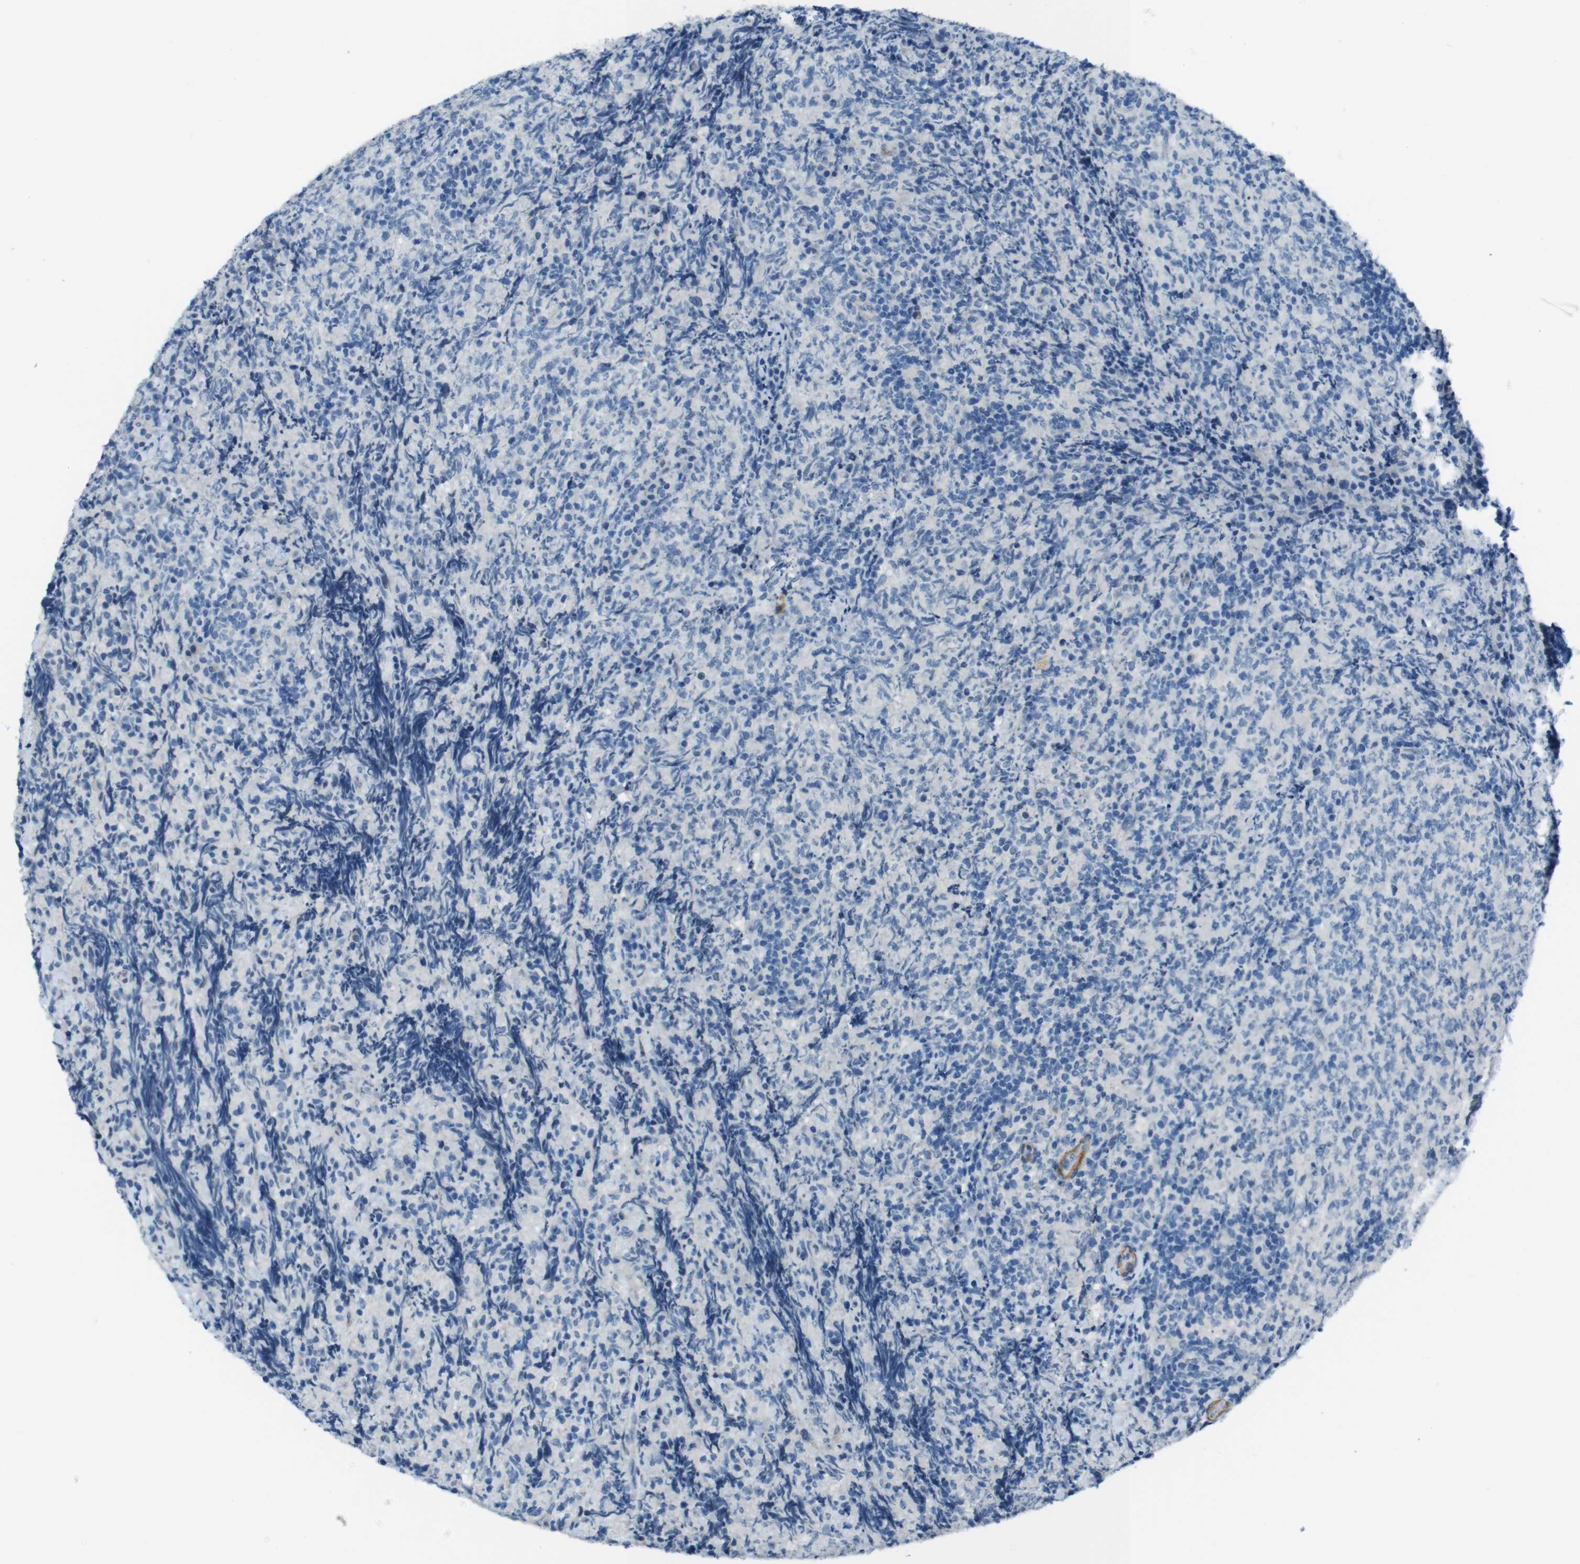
{"staining": {"intensity": "negative", "quantity": "none", "location": "none"}, "tissue": "lymphoma", "cell_type": "Tumor cells", "image_type": "cancer", "snomed": [{"axis": "morphology", "description": "Malignant lymphoma, non-Hodgkin's type, High grade"}, {"axis": "topography", "description": "Tonsil"}], "caption": "High magnification brightfield microscopy of lymphoma stained with DAB (3,3'-diaminobenzidine) (brown) and counterstained with hematoxylin (blue): tumor cells show no significant expression.", "gene": "HRH2", "patient": {"sex": "female", "age": 36}}